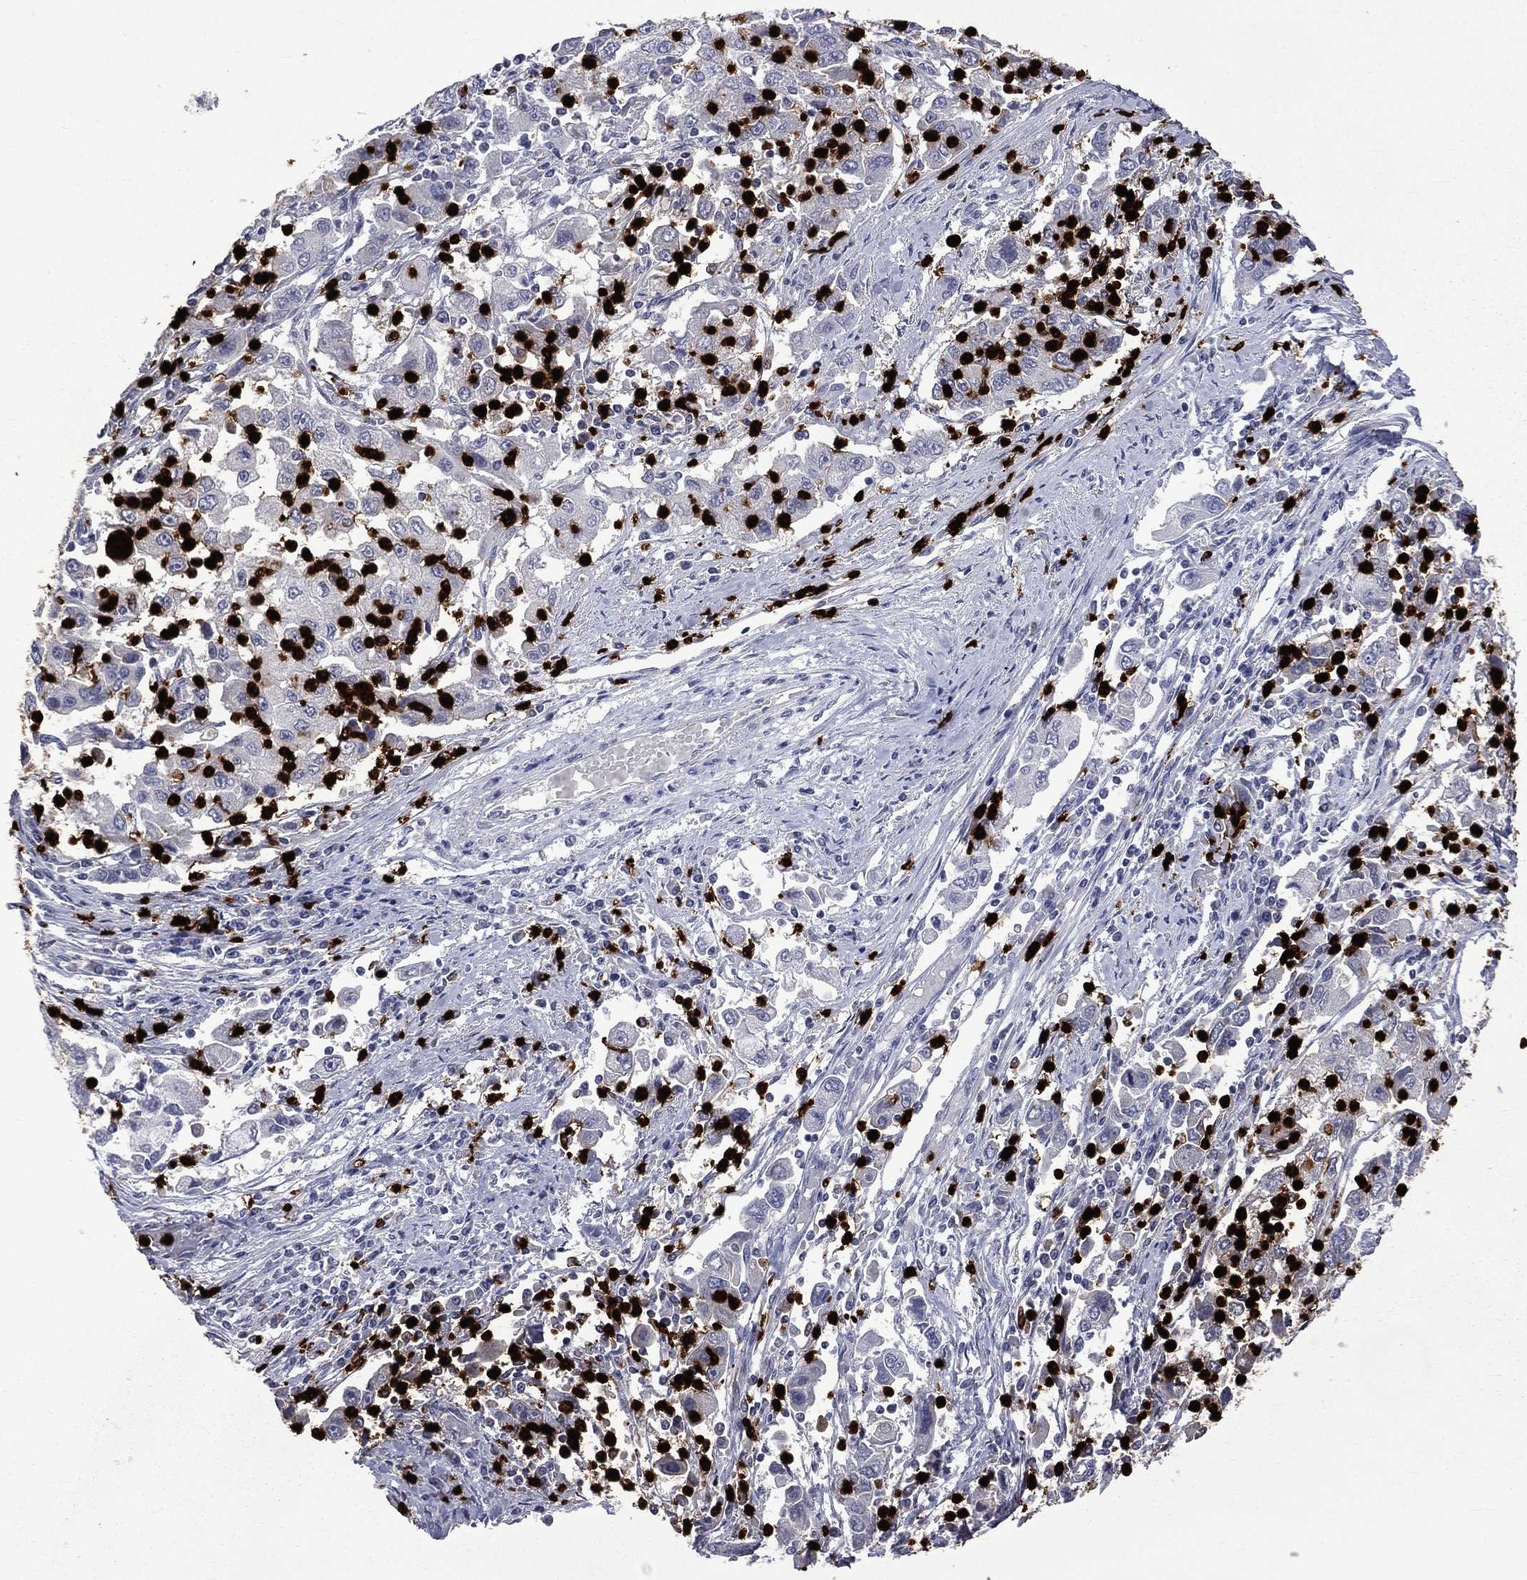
{"staining": {"intensity": "negative", "quantity": "none", "location": "none"}, "tissue": "cervical cancer", "cell_type": "Tumor cells", "image_type": "cancer", "snomed": [{"axis": "morphology", "description": "Squamous cell carcinoma, NOS"}, {"axis": "topography", "description": "Cervix"}], "caption": "Immunohistochemistry (IHC) micrograph of neoplastic tissue: cervical squamous cell carcinoma stained with DAB exhibits no significant protein staining in tumor cells.", "gene": "ELANE", "patient": {"sex": "female", "age": 36}}